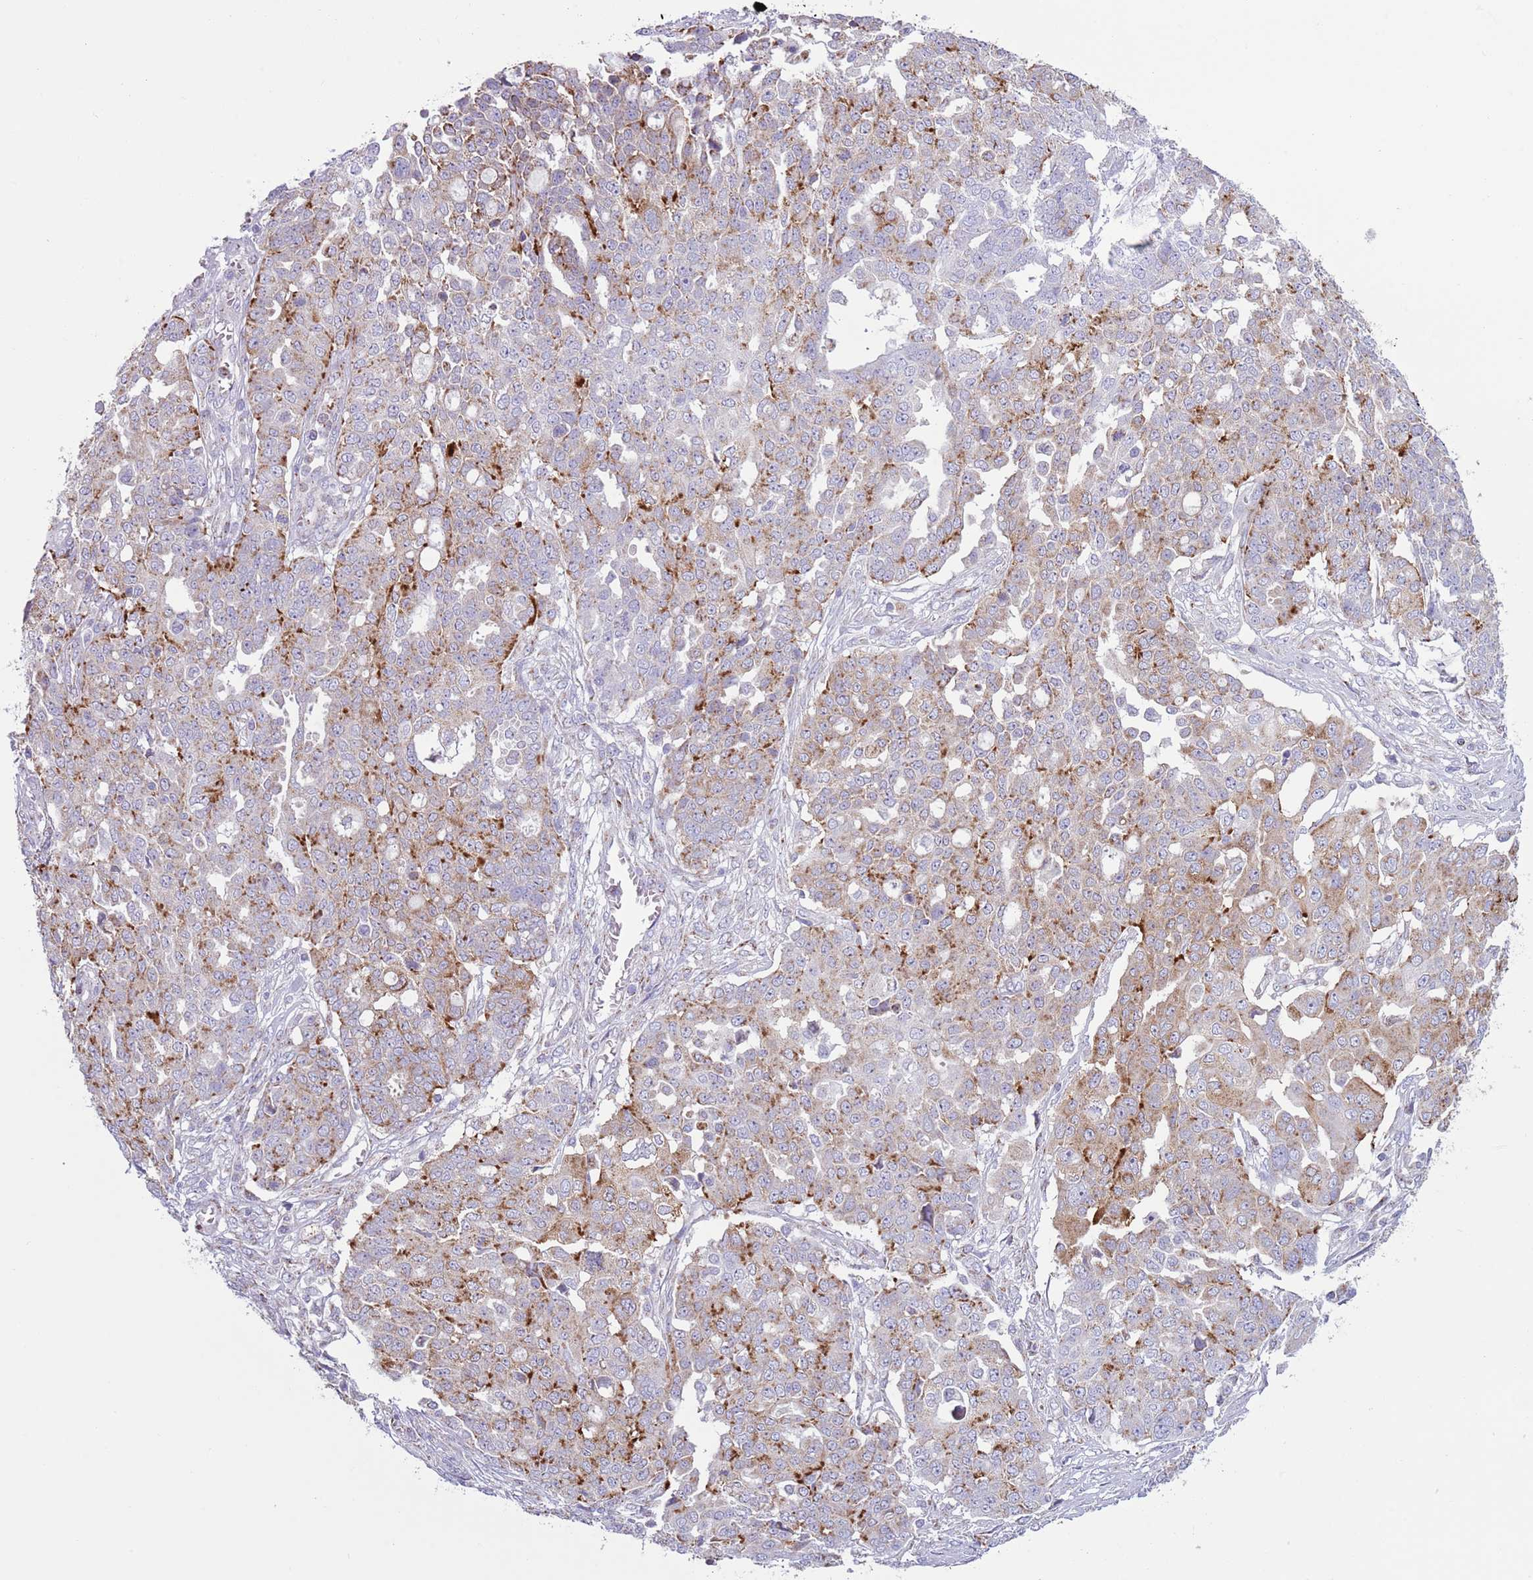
{"staining": {"intensity": "moderate", "quantity": "25%-75%", "location": "cytoplasmic/membranous"}, "tissue": "ovarian cancer", "cell_type": "Tumor cells", "image_type": "cancer", "snomed": [{"axis": "morphology", "description": "Cystadenocarcinoma, serous, NOS"}, {"axis": "topography", "description": "Soft tissue"}, {"axis": "topography", "description": "Ovary"}], "caption": "Protein expression analysis of ovarian cancer (serous cystadenocarcinoma) displays moderate cytoplasmic/membranous expression in approximately 25%-75% of tumor cells.", "gene": "ATP6V1B1", "patient": {"sex": "female", "age": 57}}